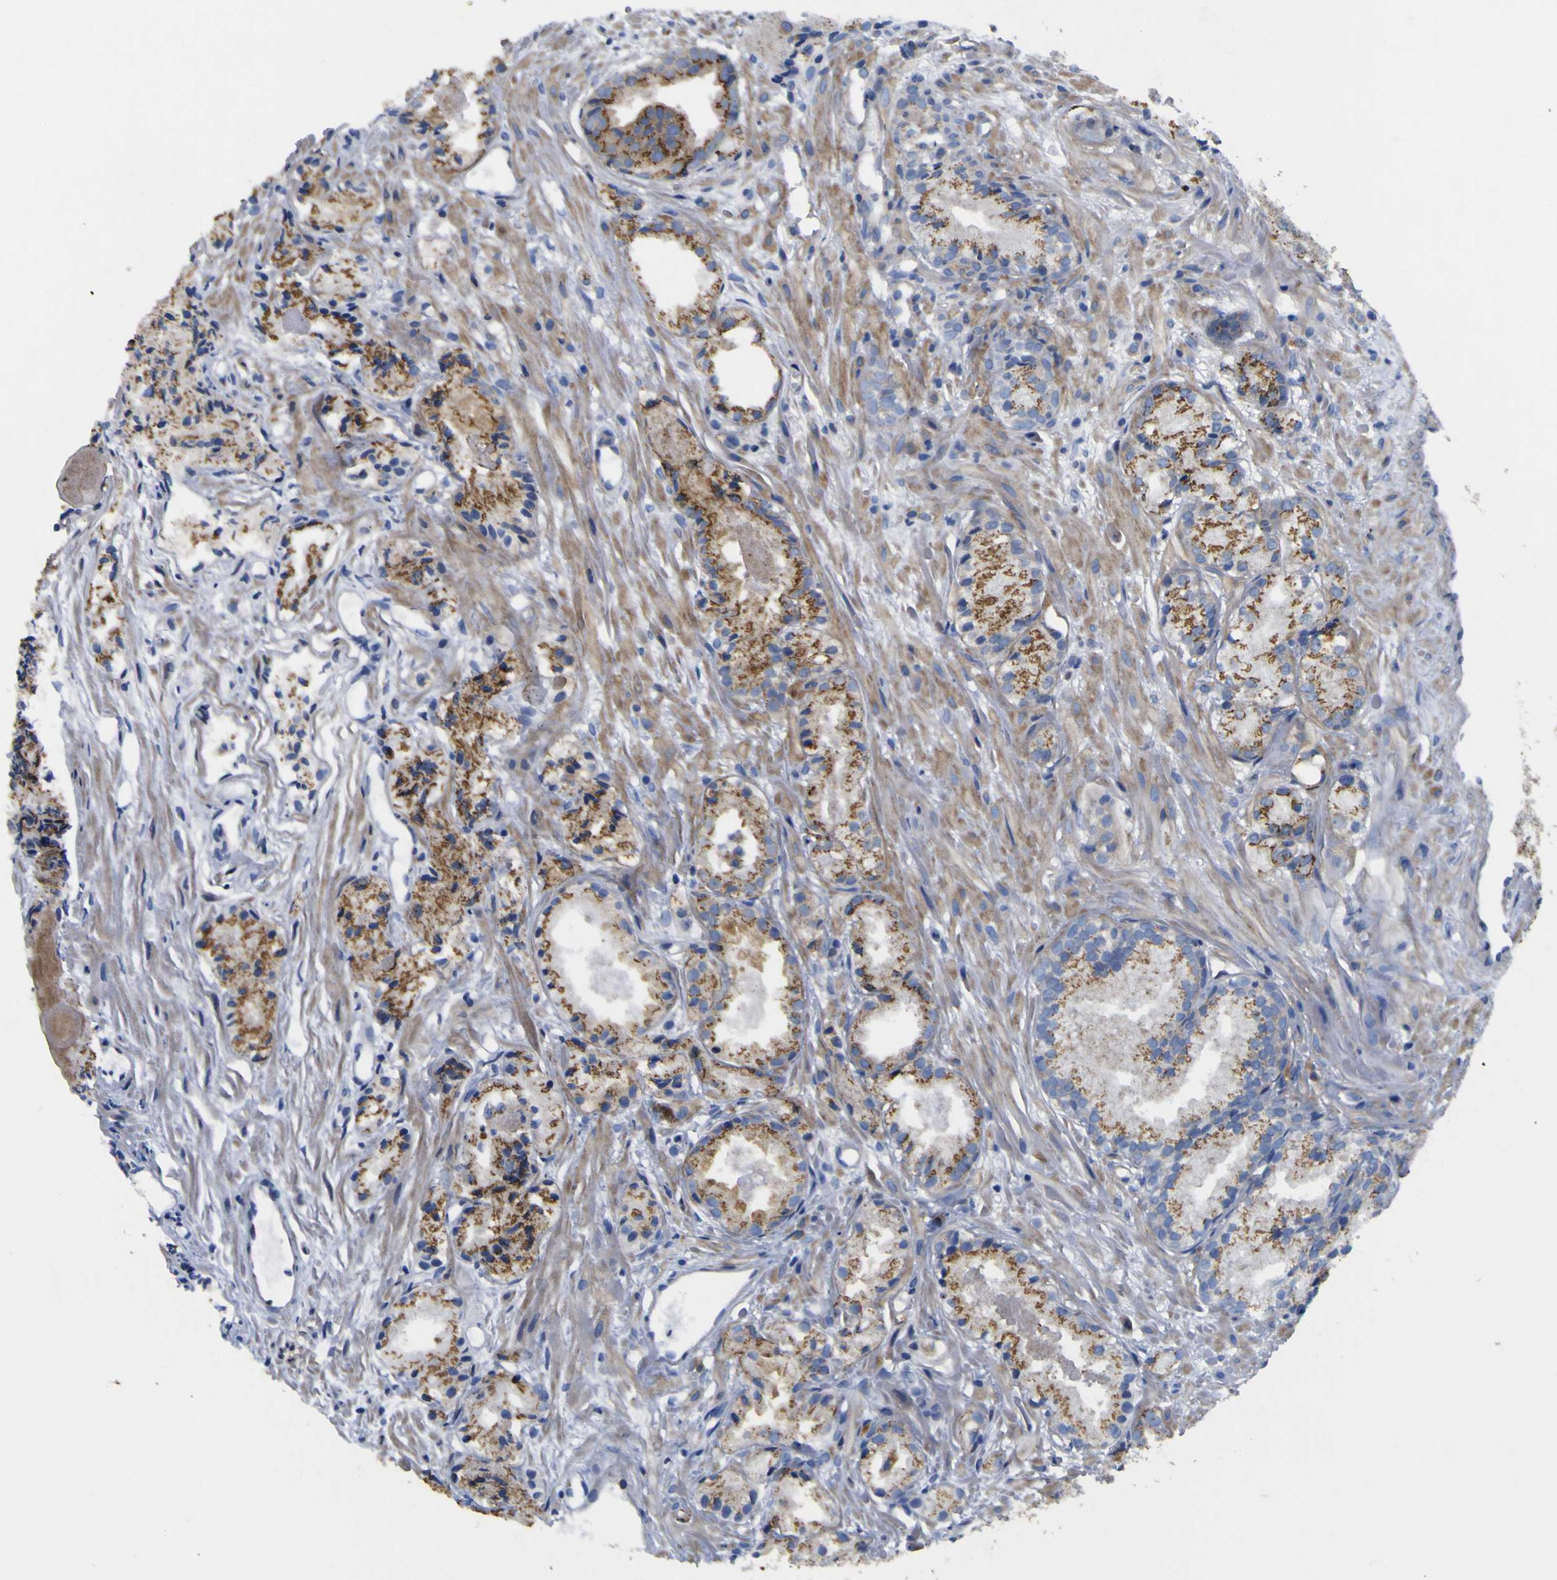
{"staining": {"intensity": "strong", "quantity": ">75%", "location": "cytoplasmic/membranous"}, "tissue": "prostate cancer", "cell_type": "Tumor cells", "image_type": "cancer", "snomed": [{"axis": "morphology", "description": "Adenocarcinoma, Low grade"}, {"axis": "topography", "description": "Prostate"}], "caption": "A high amount of strong cytoplasmic/membranous staining is present in about >75% of tumor cells in prostate adenocarcinoma (low-grade) tissue.", "gene": "COA1", "patient": {"sex": "male", "age": 72}}